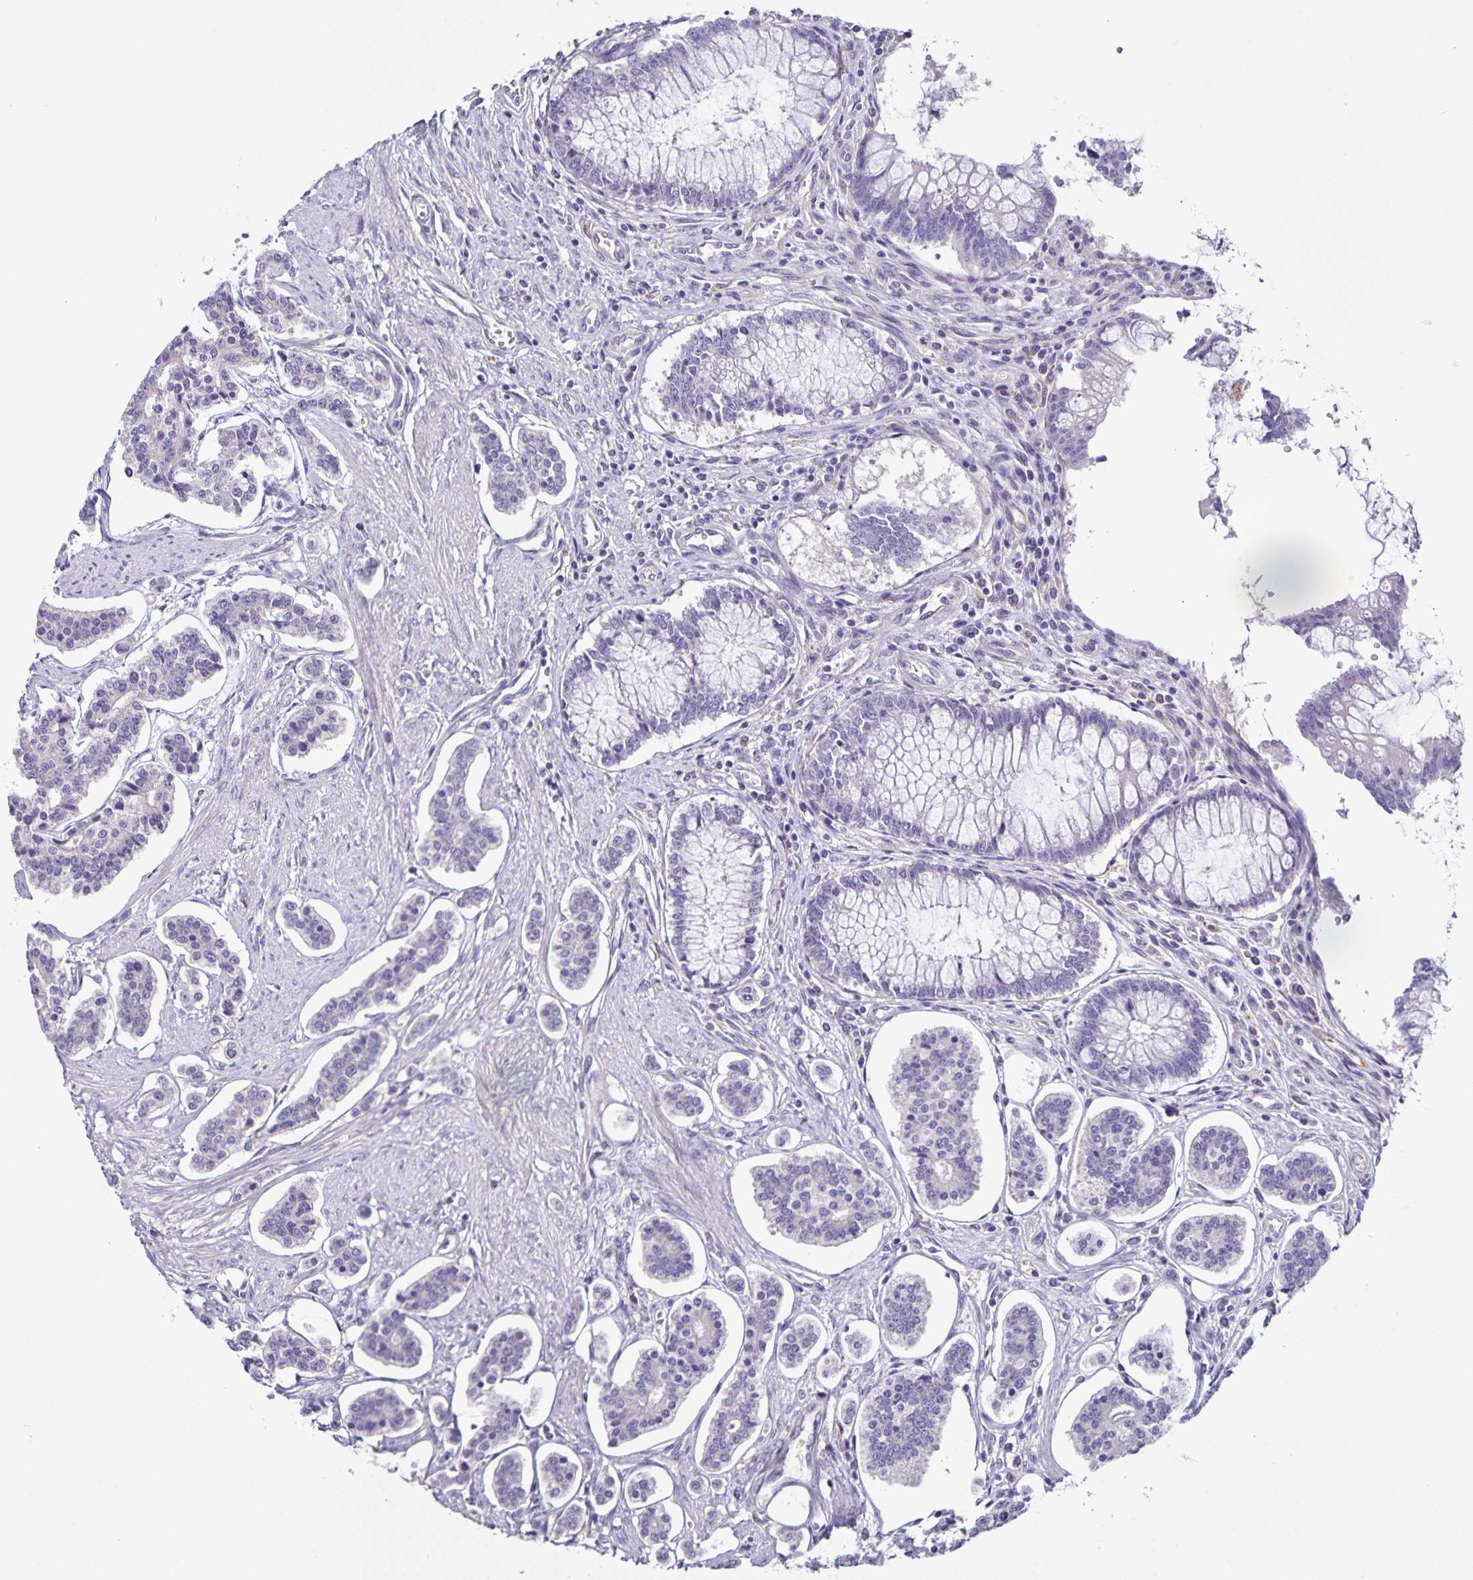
{"staining": {"intensity": "negative", "quantity": "none", "location": "none"}, "tissue": "carcinoid", "cell_type": "Tumor cells", "image_type": "cancer", "snomed": [{"axis": "morphology", "description": "Carcinoid, malignant, NOS"}, {"axis": "topography", "description": "Small intestine"}], "caption": "The micrograph shows no staining of tumor cells in carcinoid (malignant).", "gene": "BOLL", "patient": {"sex": "female", "age": 65}}